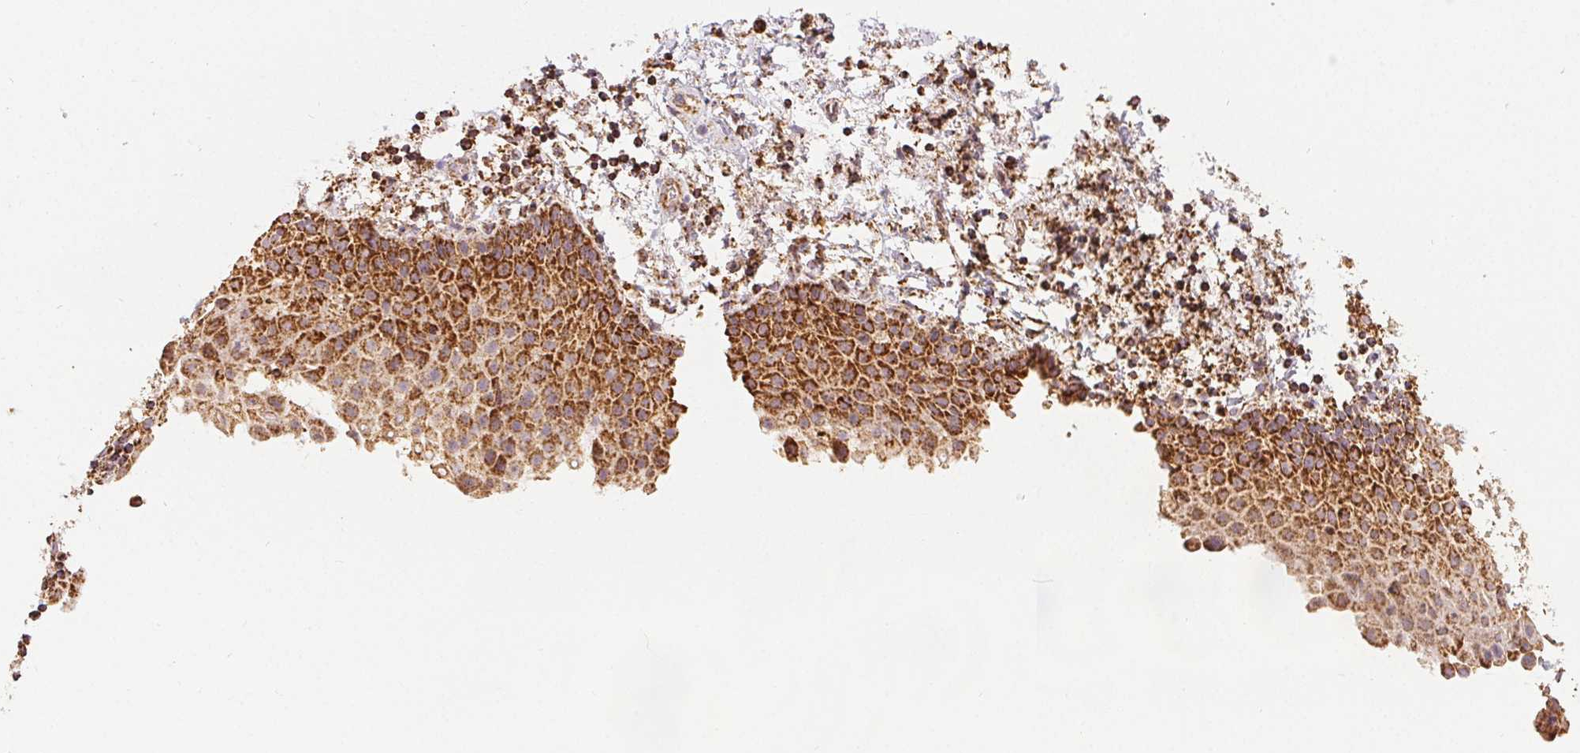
{"staining": {"intensity": "moderate", "quantity": ">75%", "location": "cytoplasmic/membranous"}, "tissue": "vagina", "cell_type": "Squamous epithelial cells", "image_type": "normal", "snomed": [{"axis": "morphology", "description": "Normal tissue, NOS"}, {"axis": "topography", "description": "Vagina"}], "caption": "Benign vagina shows moderate cytoplasmic/membranous expression in approximately >75% of squamous epithelial cells, visualized by immunohistochemistry. (brown staining indicates protein expression, while blue staining denotes nuclei).", "gene": "SDHB", "patient": {"sex": "female", "age": 61}}